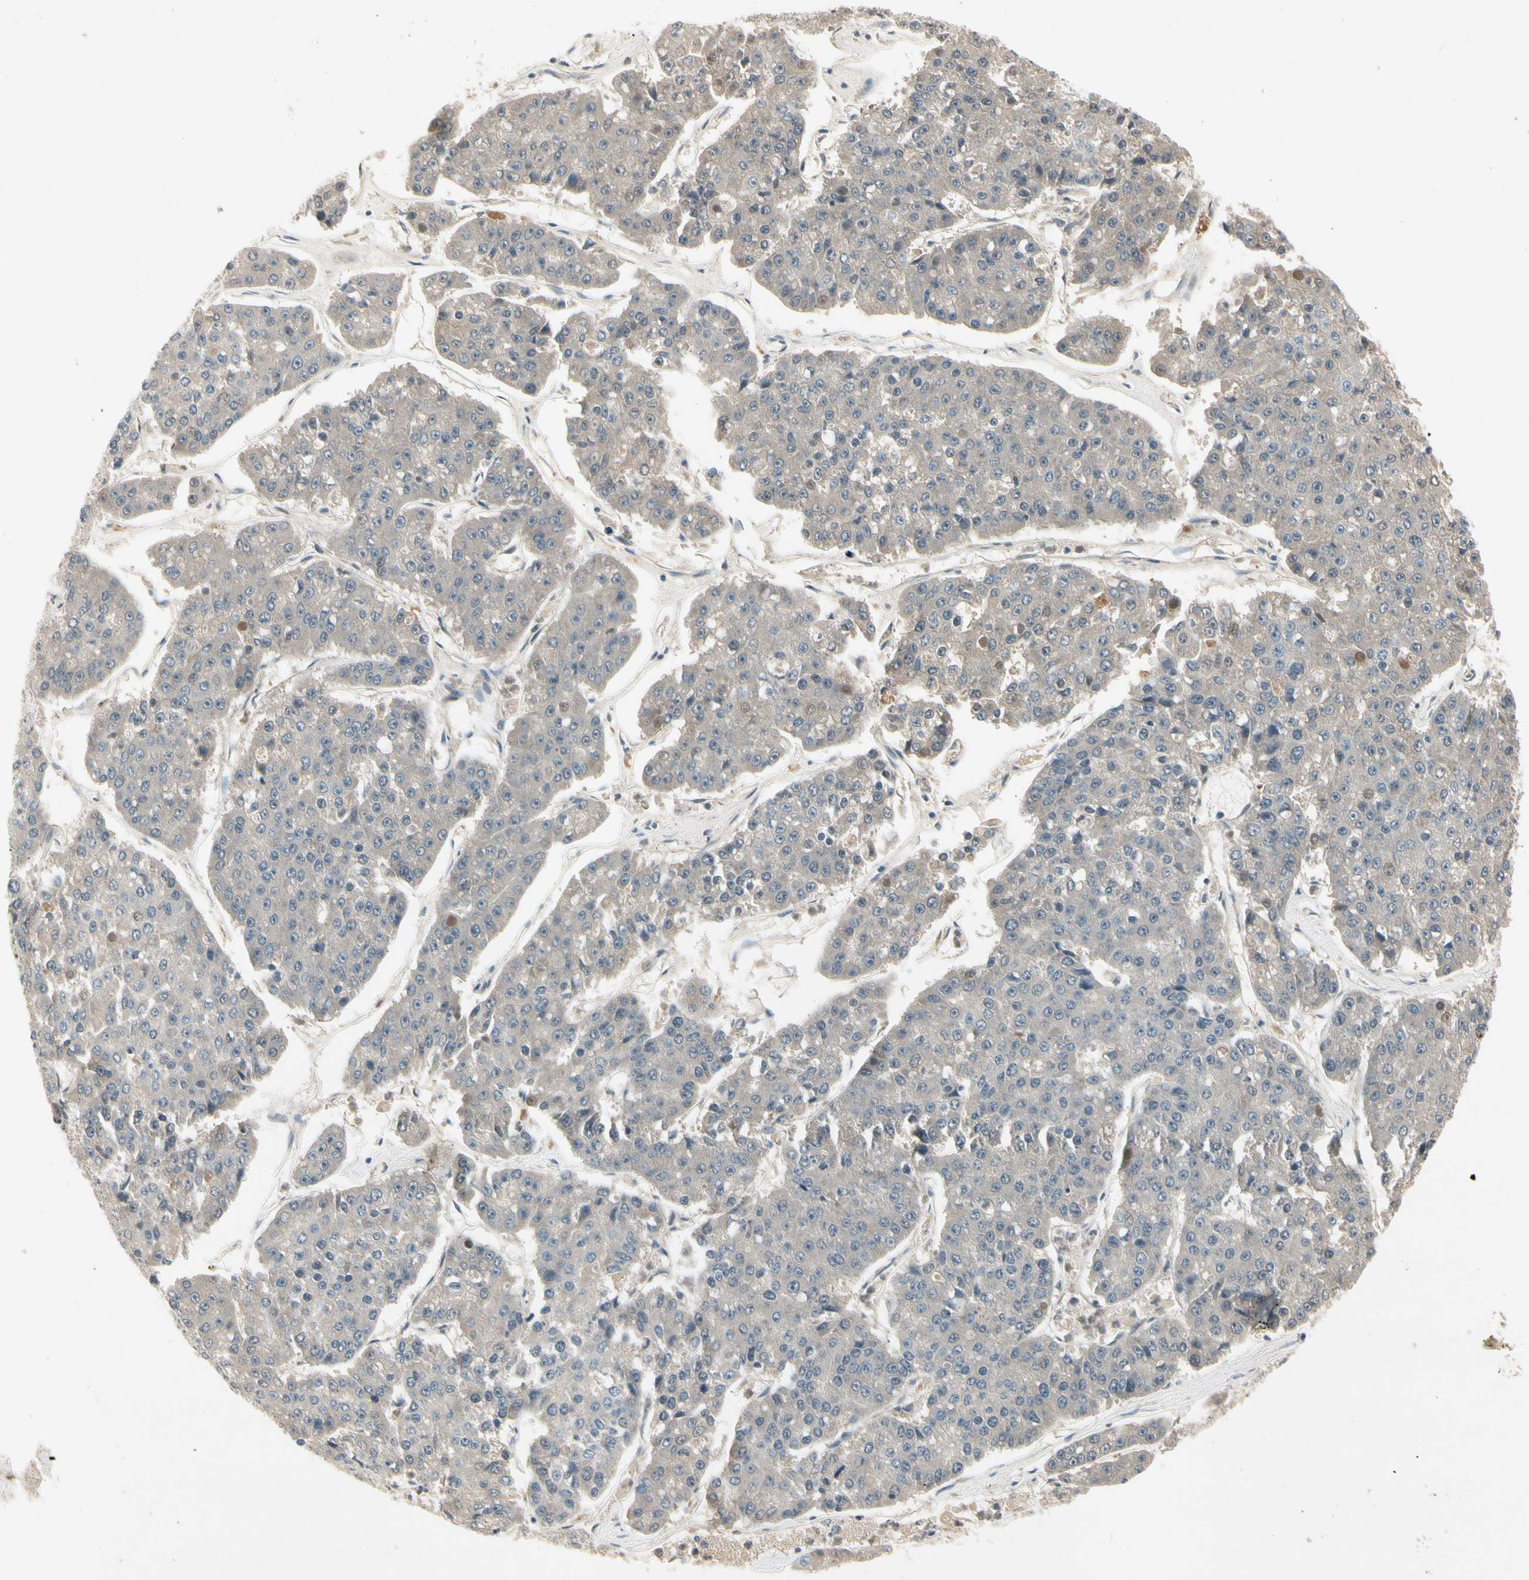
{"staining": {"intensity": "weak", "quantity": "<25%", "location": "cytoplasmic/membranous"}, "tissue": "pancreatic cancer", "cell_type": "Tumor cells", "image_type": "cancer", "snomed": [{"axis": "morphology", "description": "Adenocarcinoma, NOS"}, {"axis": "topography", "description": "Pancreas"}], "caption": "The photomicrograph shows no staining of tumor cells in adenocarcinoma (pancreatic).", "gene": "CCL4", "patient": {"sex": "male", "age": 50}}